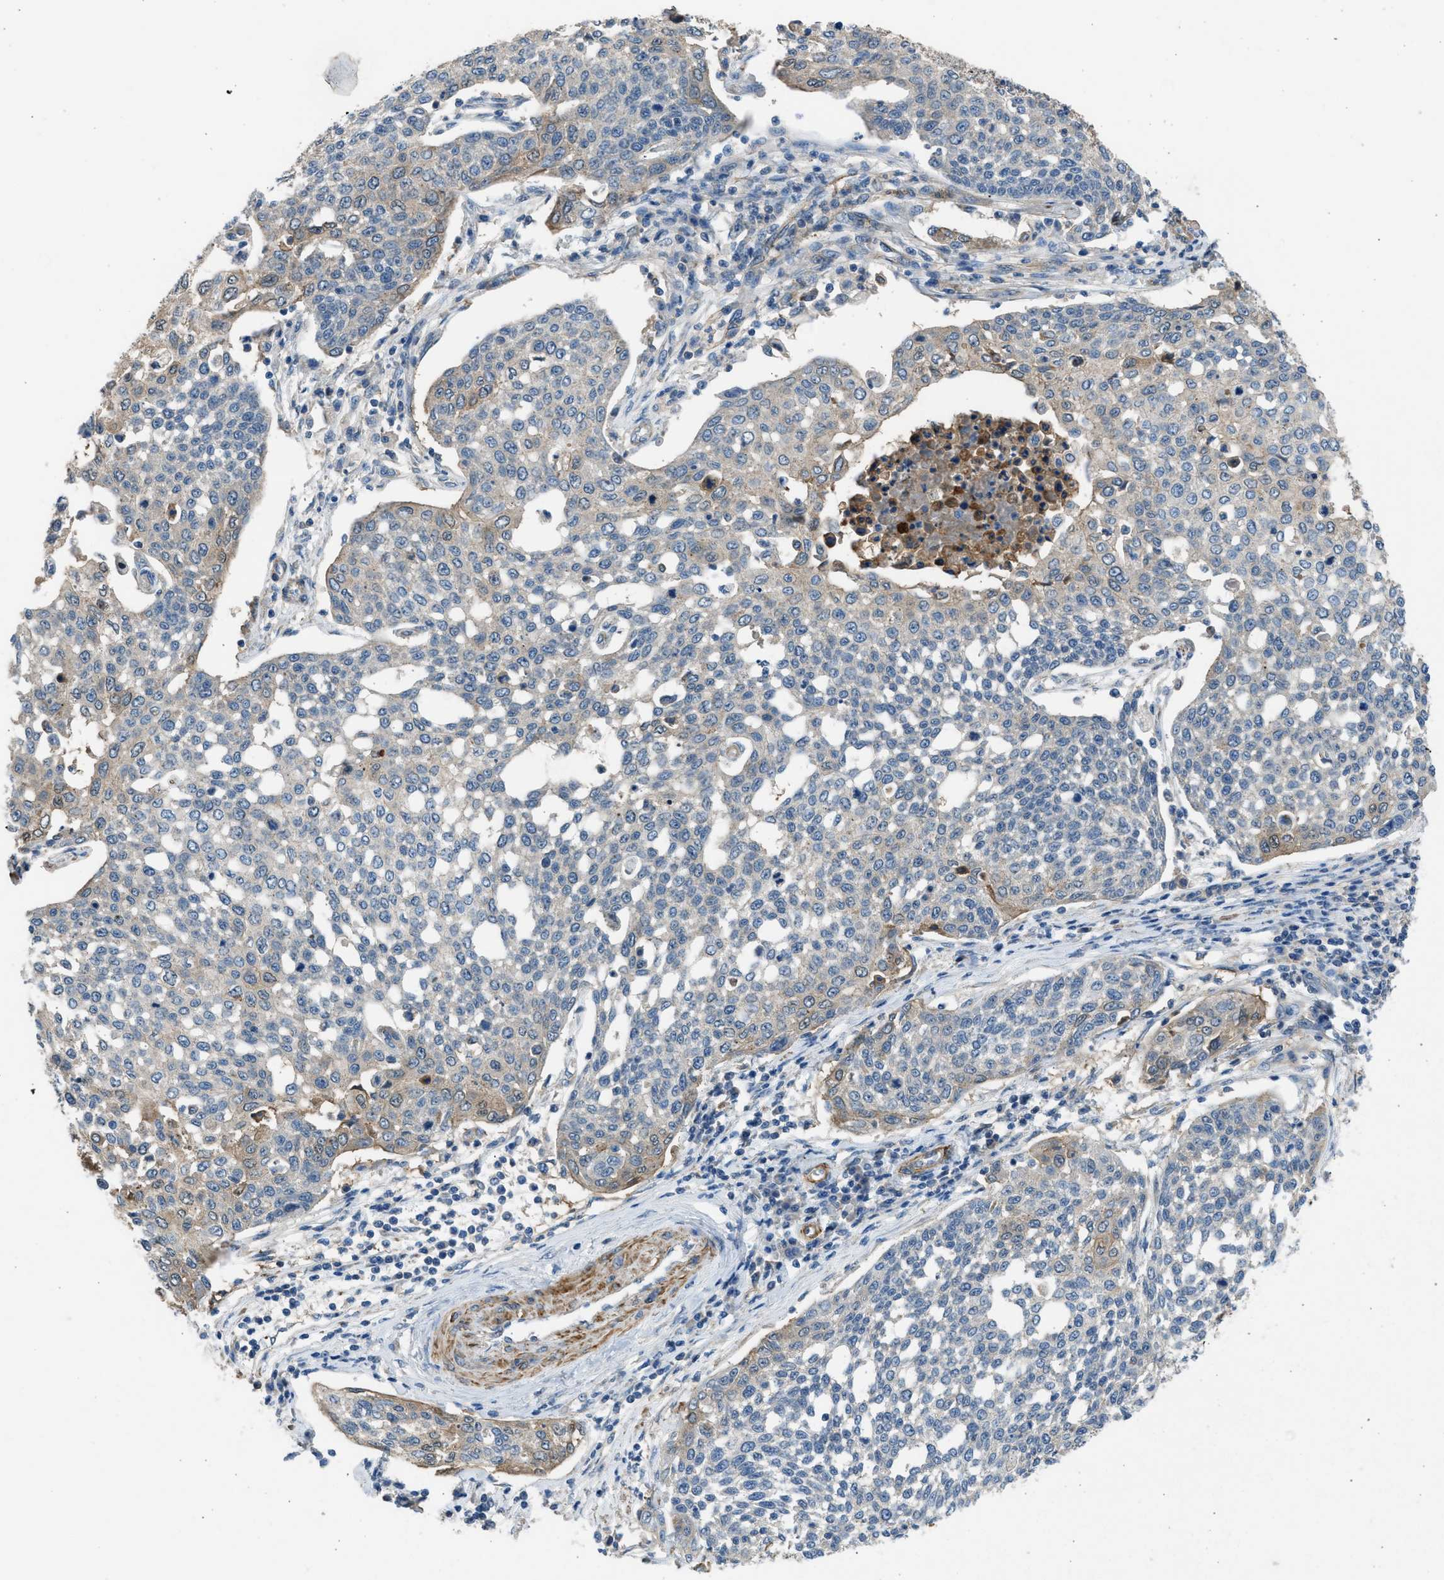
{"staining": {"intensity": "weak", "quantity": "<25%", "location": "cytoplasmic/membranous"}, "tissue": "cervical cancer", "cell_type": "Tumor cells", "image_type": "cancer", "snomed": [{"axis": "morphology", "description": "Squamous cell carcinoma, NOS"}, {"axis": "topography", "description": "Cervix"}], "caption": "IHC of squamous cell carcinoma (cervical) exhibits no positivity in tumor cells.", "gene": "PCNX3", "patient": {"sex": "female", "age": 34}}